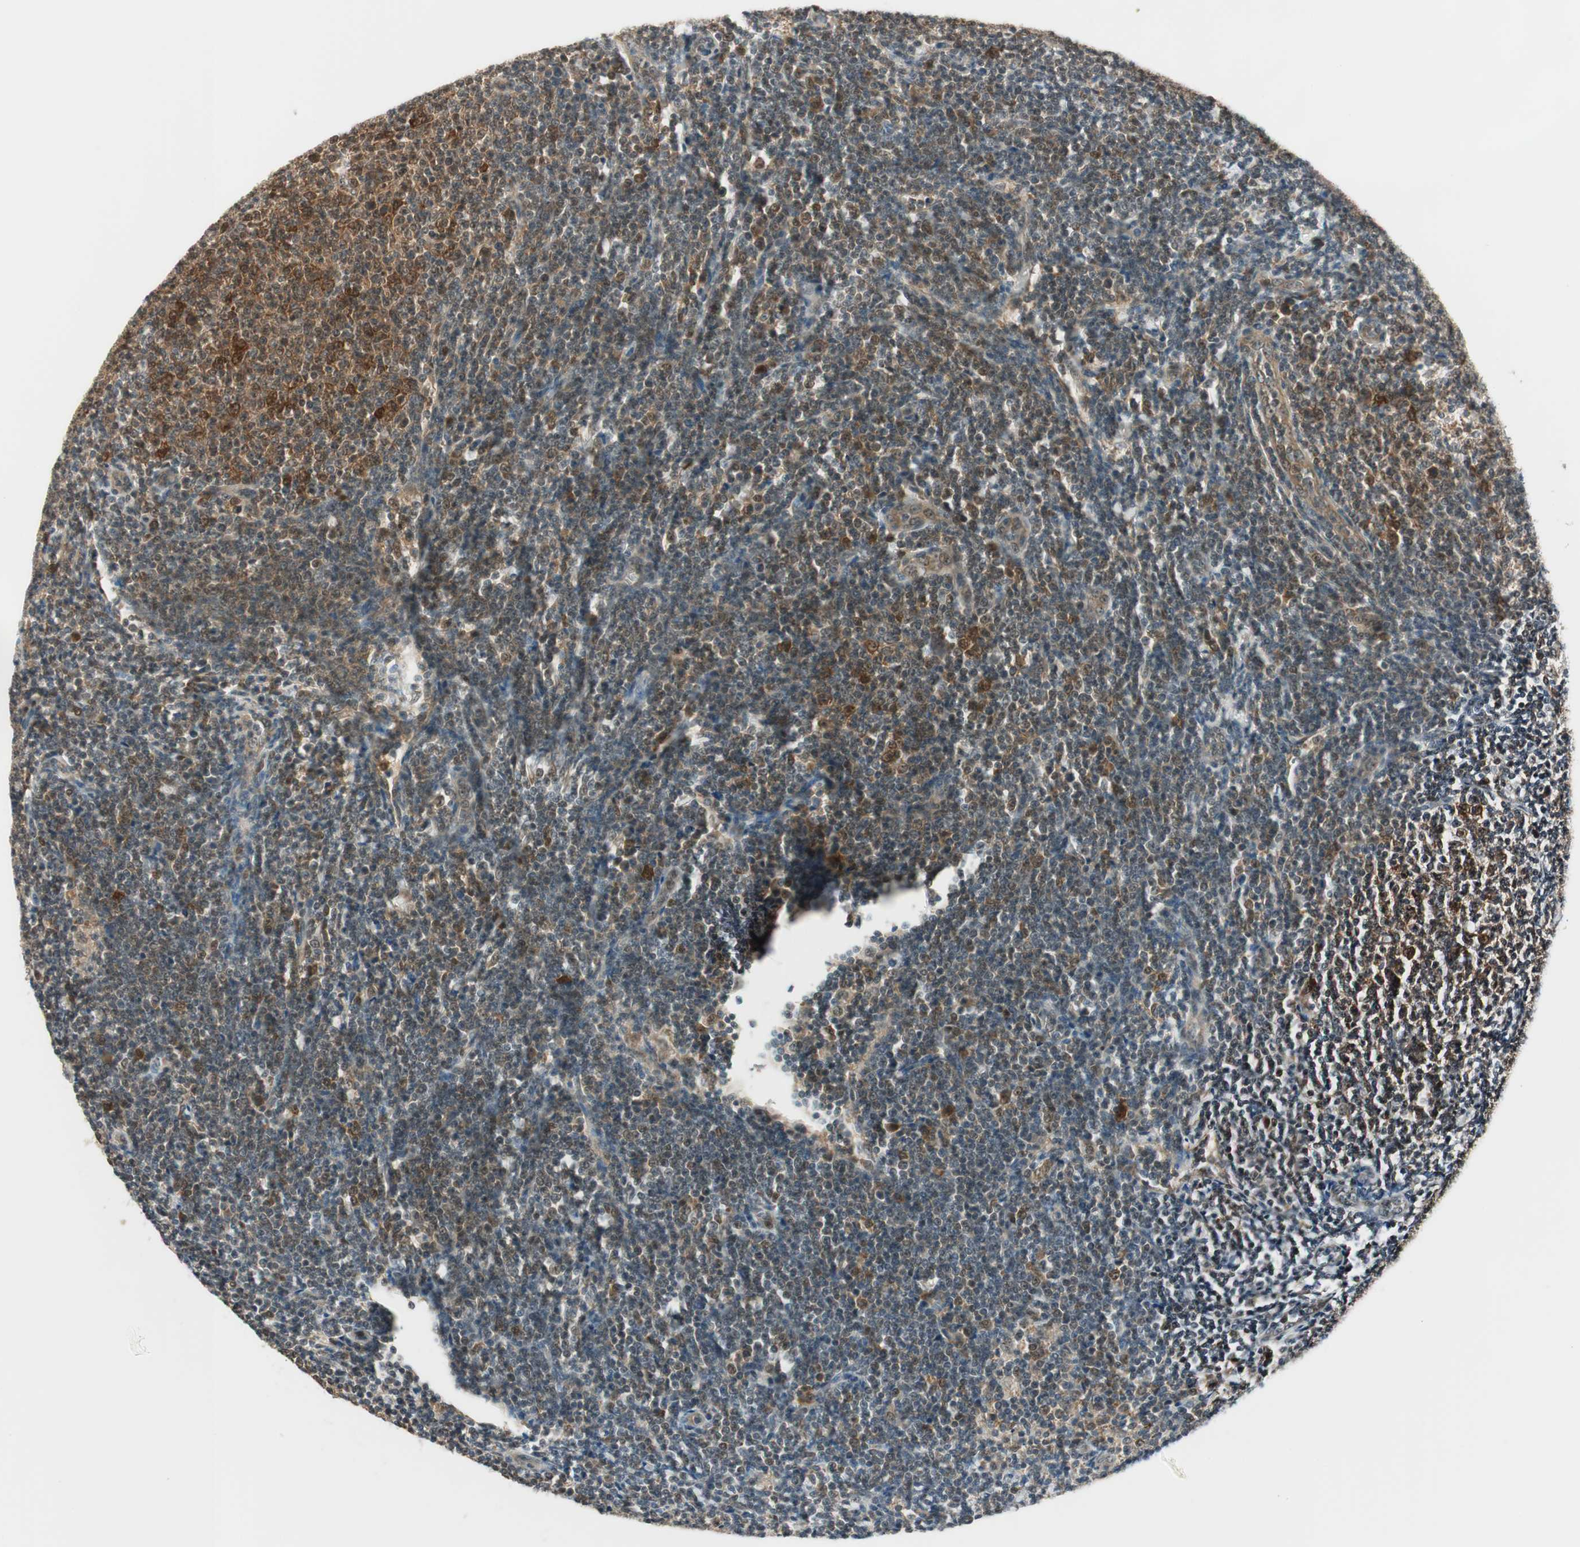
{"staining": {"intensity": "moderate", "quantity": "<25%", "location": "cytoplasmic/membranous"}, "tissue": "lymphoma", "cell_type": "Tumor cells", "image_type": "cancer", "snomed": [{"axis": "morphology", "description": "Malignant lymphoma, non-Hodgkin's type, Low grade"}, {"axis": "topography", "description": "Lymph node"}], "caption": "This is an image of immunohistochemistry (IHC) staining of lymphoma, which shows moderate expression in the cytoplasmic/membranous of tumor cells.", "gene": "IPO5", "patient": {"sex": "male", "age": 66}}